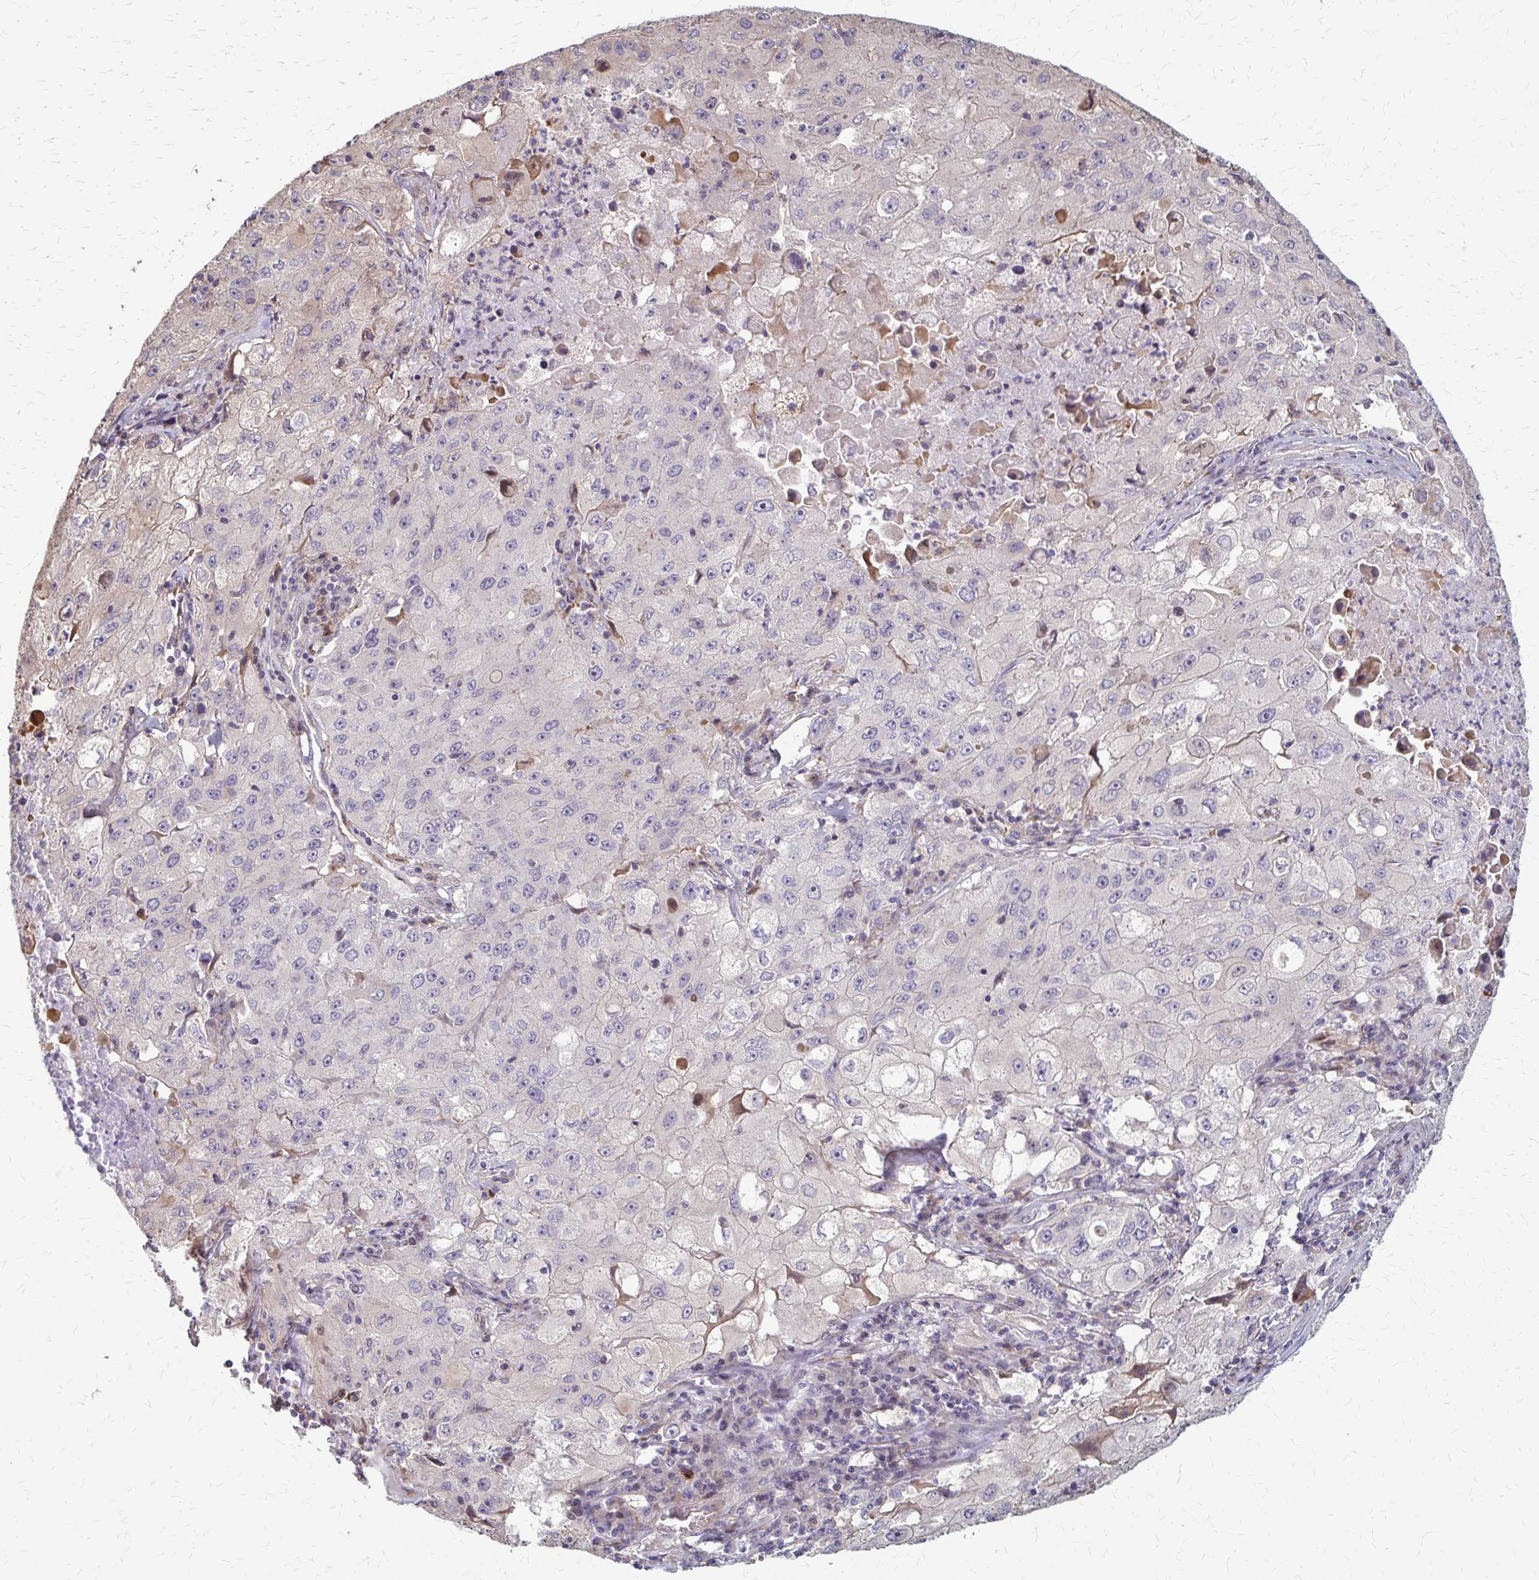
{"staining": {"intensity": "moderate", "quantity": "<25%", "location": "cytoplasmic/membranous"}, "tissue": "lung cancer", "cell_type": "Tumor cells", "image_type": "cancer", "snomed": [{"axis": "morphology", "description": "Squamous cell carcinoma, NOS"}, {"axis": "topography", "description": "Lung"}], "caption": "Tumor cells reveal low levels of moderate cytoplasmic/membranous expression in about <25% of cells in lung cancer (squamous cell carcinoma).", "gene": "ZNF34", "patient": {"sex": "male", "age": 63}}